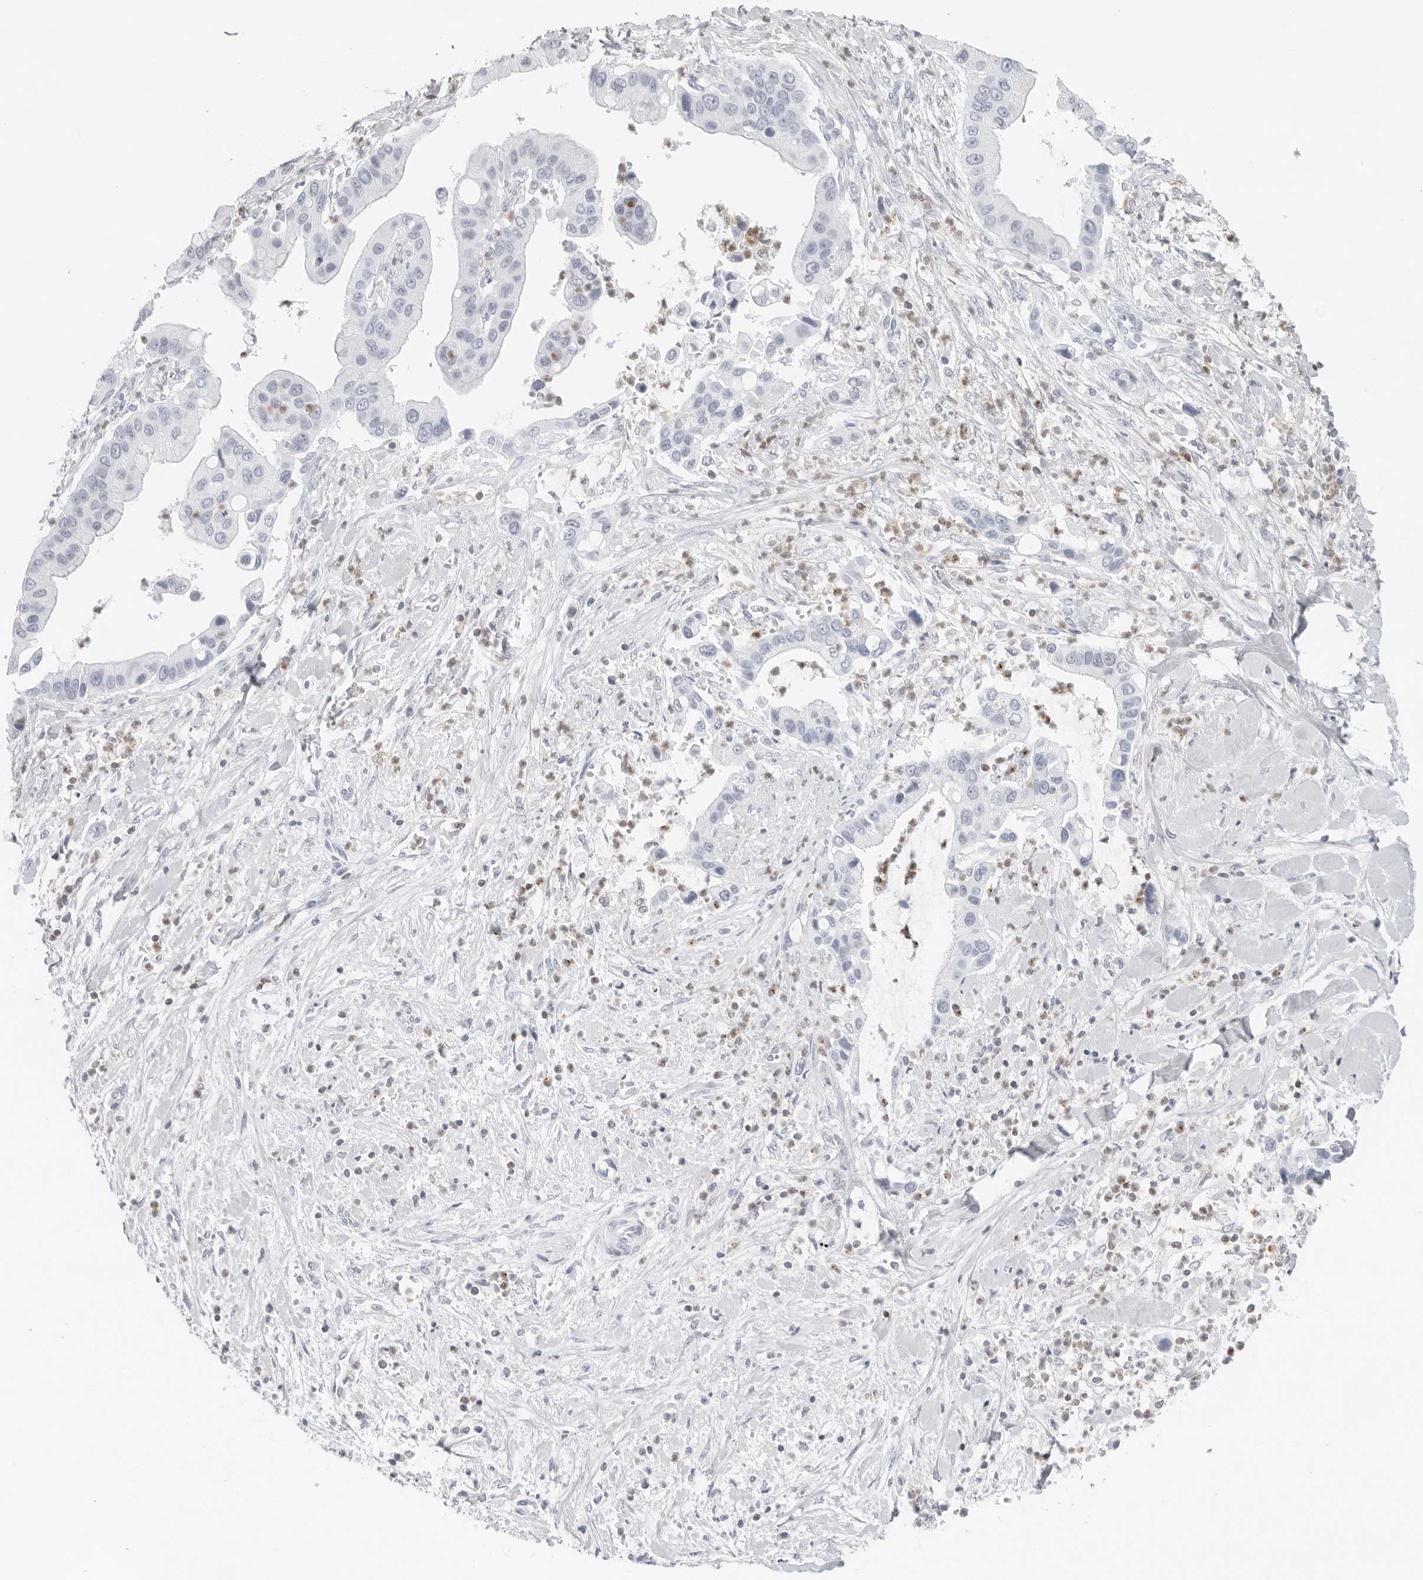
{"staining": {"intensity": "negative", "quantity": "none", "location": "none"}, "tissue": "liver cancer", "cell_type": "Tumor cells", "image_type": "cancer", "snomed": [{"axis": "morphology", "description": "Cholangiocarcinoma"}, {"axis": "topography", "description": "Liver"}], "caption": "Liver cancer (cholangiocarcinoma) stained for a protein using IHC displays no staining tumor cells.", "gene": "FMNL1", "patient": {"sex": "female", "age": 54}}